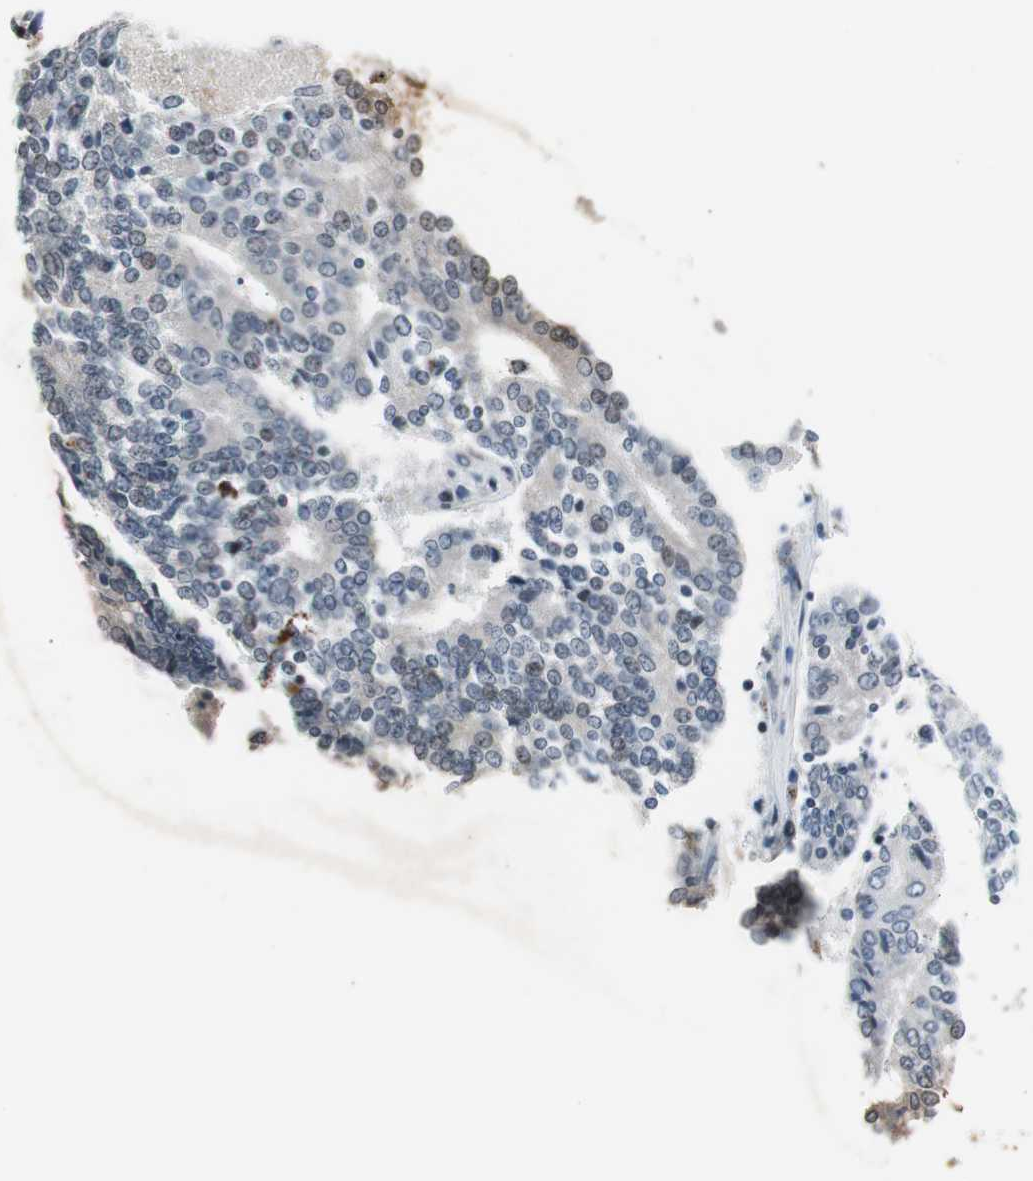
{"staining": {"intensity": "negative", "quantity": "none", "location": "none"}, "tissue": "prostate cancer", "cell_type": "Tumor cells", "image_type": "cancer", "snomed": [{"axis": "morphology", "description": "Adenocarcinoma, High grade"}, {"axis": "topography", "description": "Prostate"}], "caption": "There is no significant staining in tumor cells of prostate cancer (high-grade adenocarcinoma).", "gene": "BOLA1", "patient": {"sex": "male", "age": 55}}